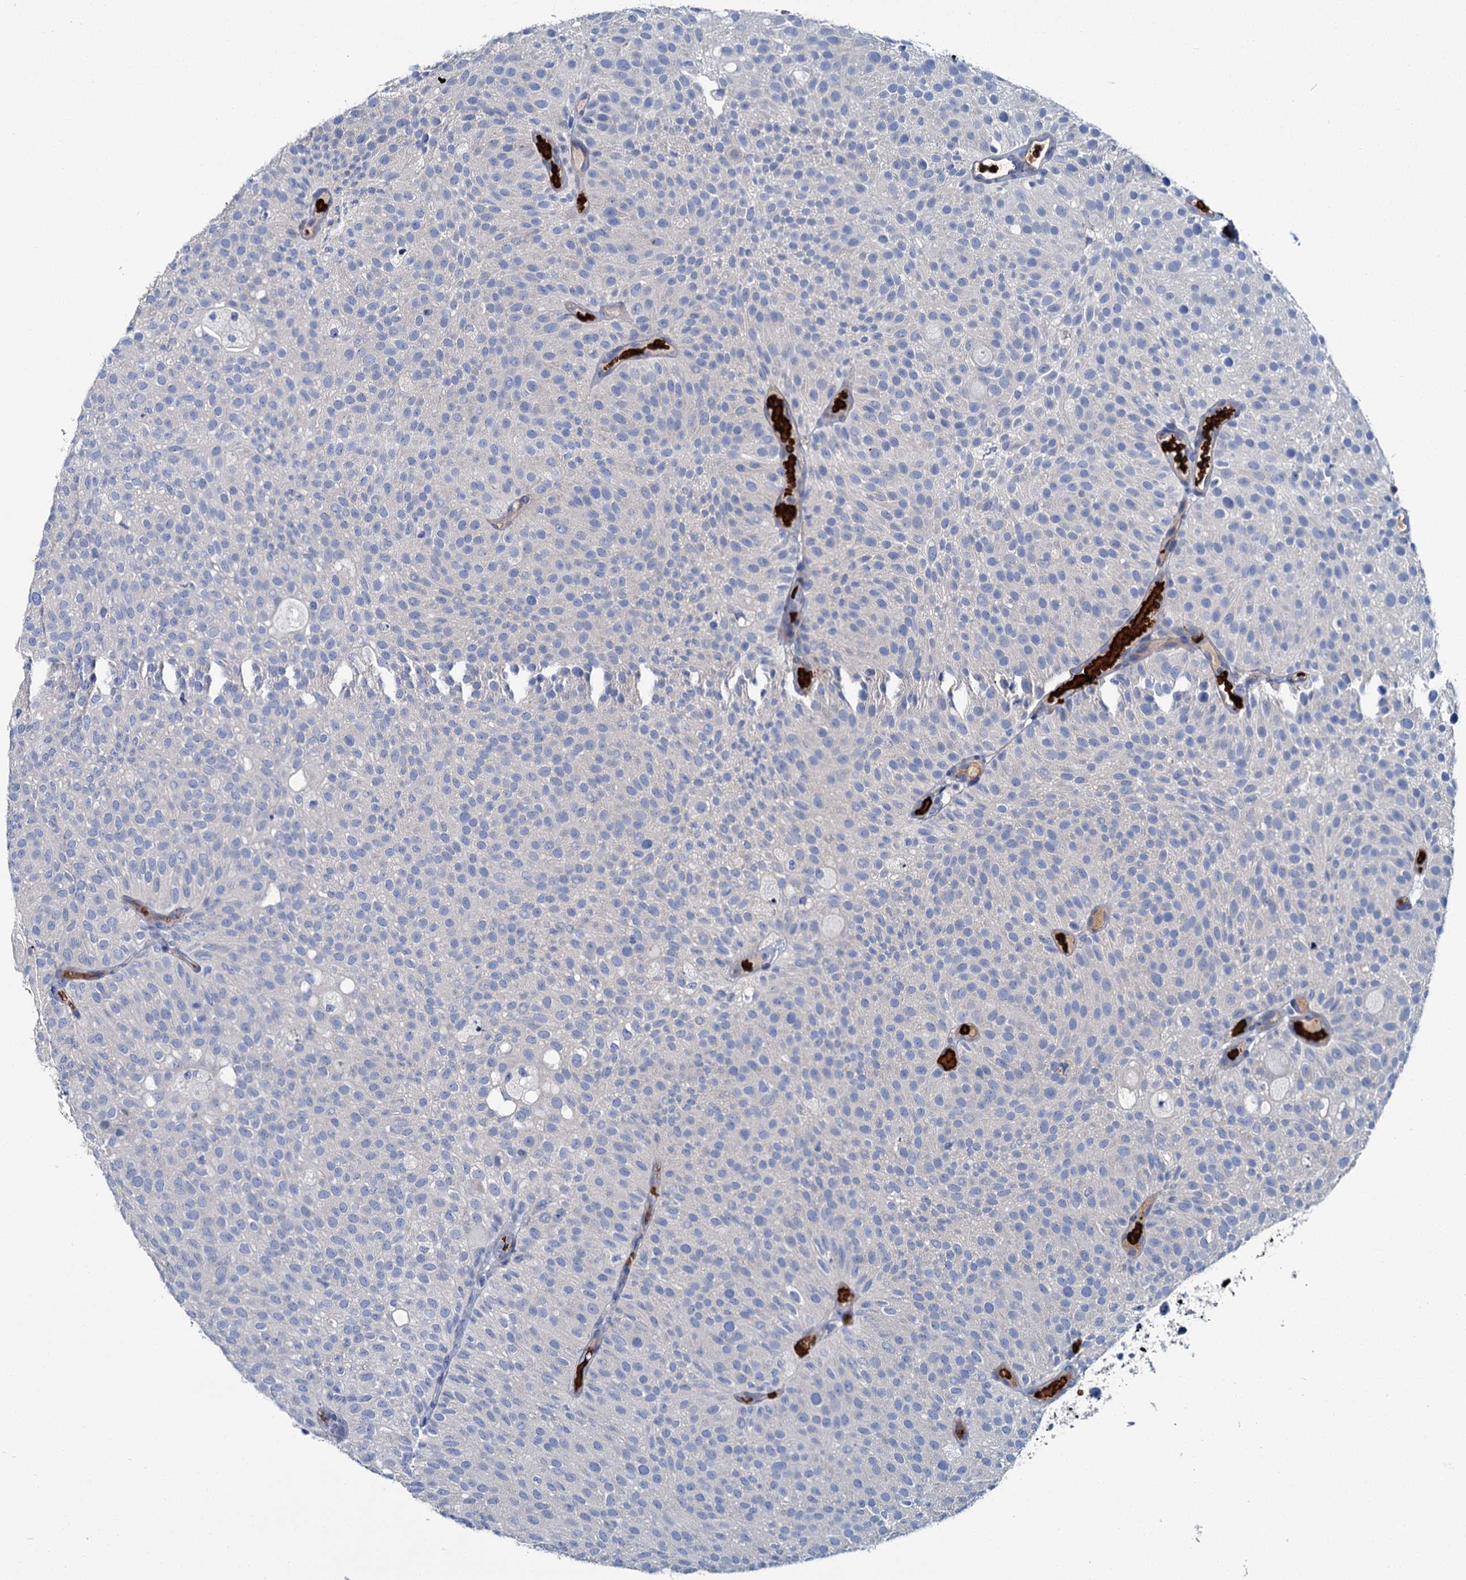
{"staining": {"intensity": "negative", "quantity": "none", "location": "none"}, "tissue": "urothelial cancer", "cell_type": "Tumor cells", "image_type": "cancer", "snomed": [{"axis": "morphology", "description": "Urothelial carcinoma, Low grade"}, {"axis": "topography", "description": "Urinary bladder"}], "caption": "There is no significant positivity in tumor cells of urothelial carcinoma (low-grade).", "gene": "ATG2A", "patient": {"sex": "male", "age": 78}}